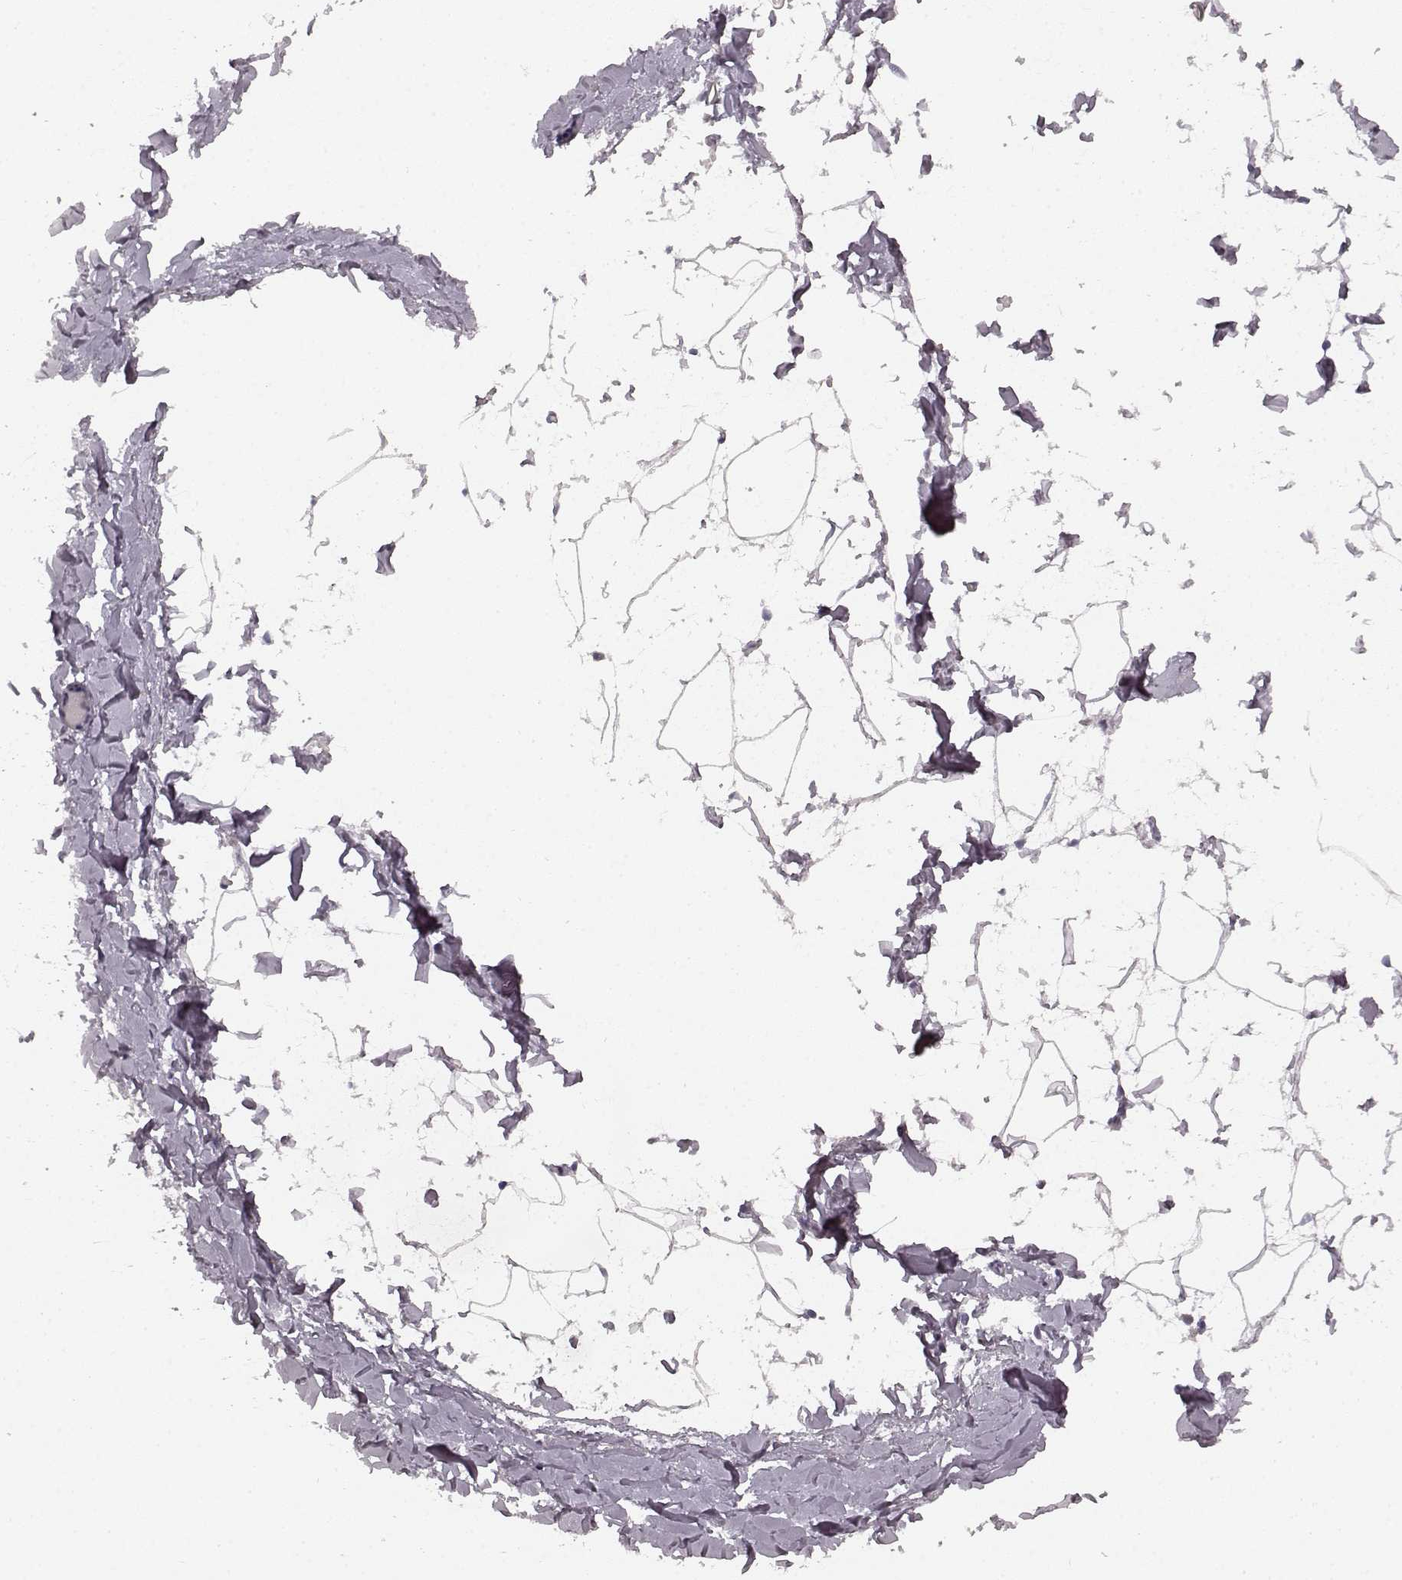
{"staining": {"intensity": "negative", "quantity": "none", "location": "none"}, "tissue": "adipose tissue", "cell_type": "Adipocytes", "image_type": "normal", "snomed": [{"axis": "morphology", "description": "Normal tissue, NOS"}, {"axis": "topography", "description": "Gallbladder"}, {"axis": "topography", "description": "Peripheral nerve tissue"}], "caption": "Adipose tissue stained for a protein using immunohistochemistry (IHC) shows no staining adipocytes.", "gene": "TMPRSS15", "patient": {"sex": "female", "age": 45}}